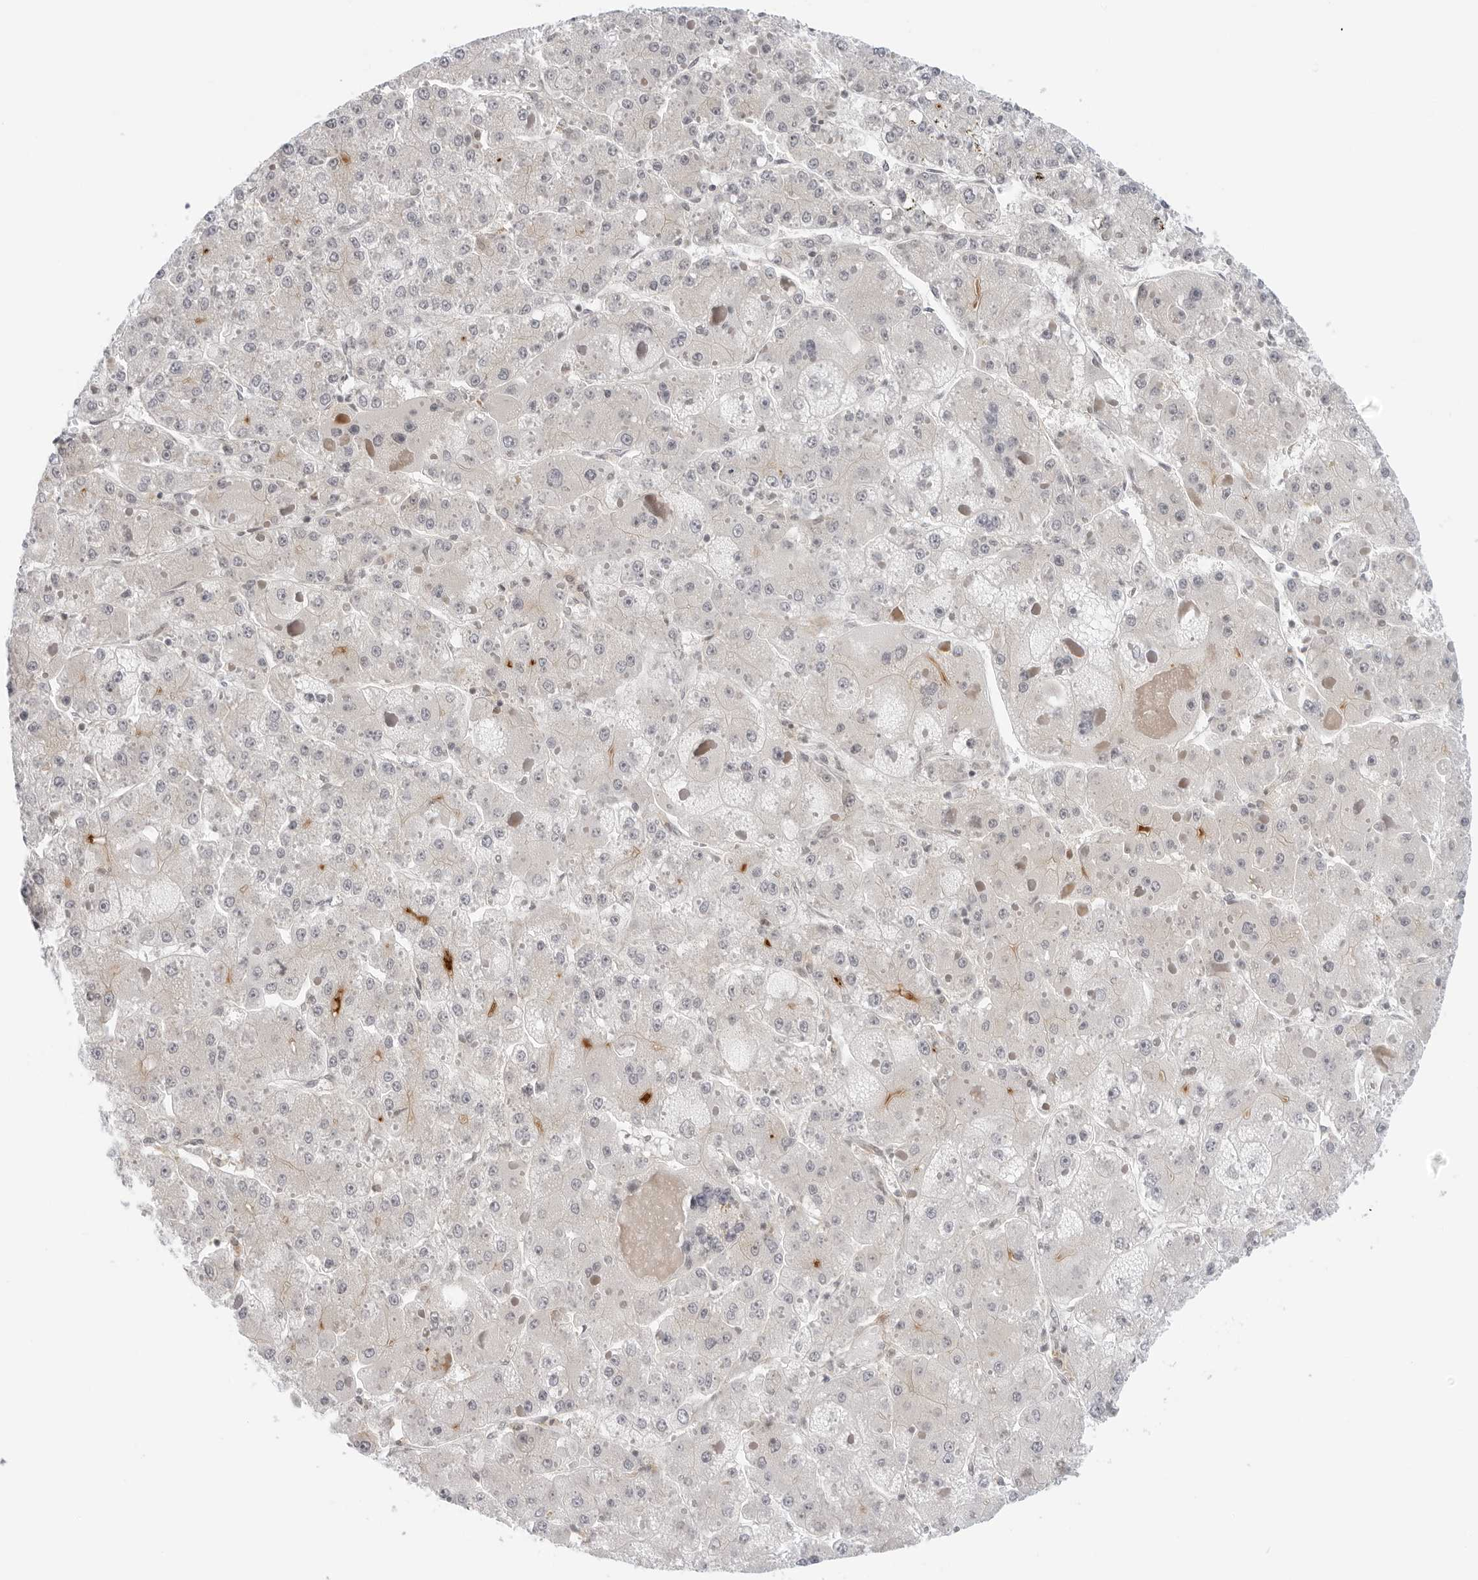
{"staining": {"intensity": "negative", "quantity": "none", "location": "none"}, "tissue": "liver cancer", "cell_type": "Tumor cells", "image_type": "cancer", "snomed": [{"axis": "morphology", "description": "Carcinoma, Hepatocellular, NOS"}, {"axis": "topography", "description": "Liver"}], "caption": "Immunohistochemistry image of neoplastic tissue: human hepatocellular carcinoma (liver) stained with DAB shows no significant protein positivity in tumor cells. (DAB immunohistochemistry (IHC) with hematoxylin counter stain).", "gene": "SUGCT", "patient": {"sex": "female", "age": 73}}